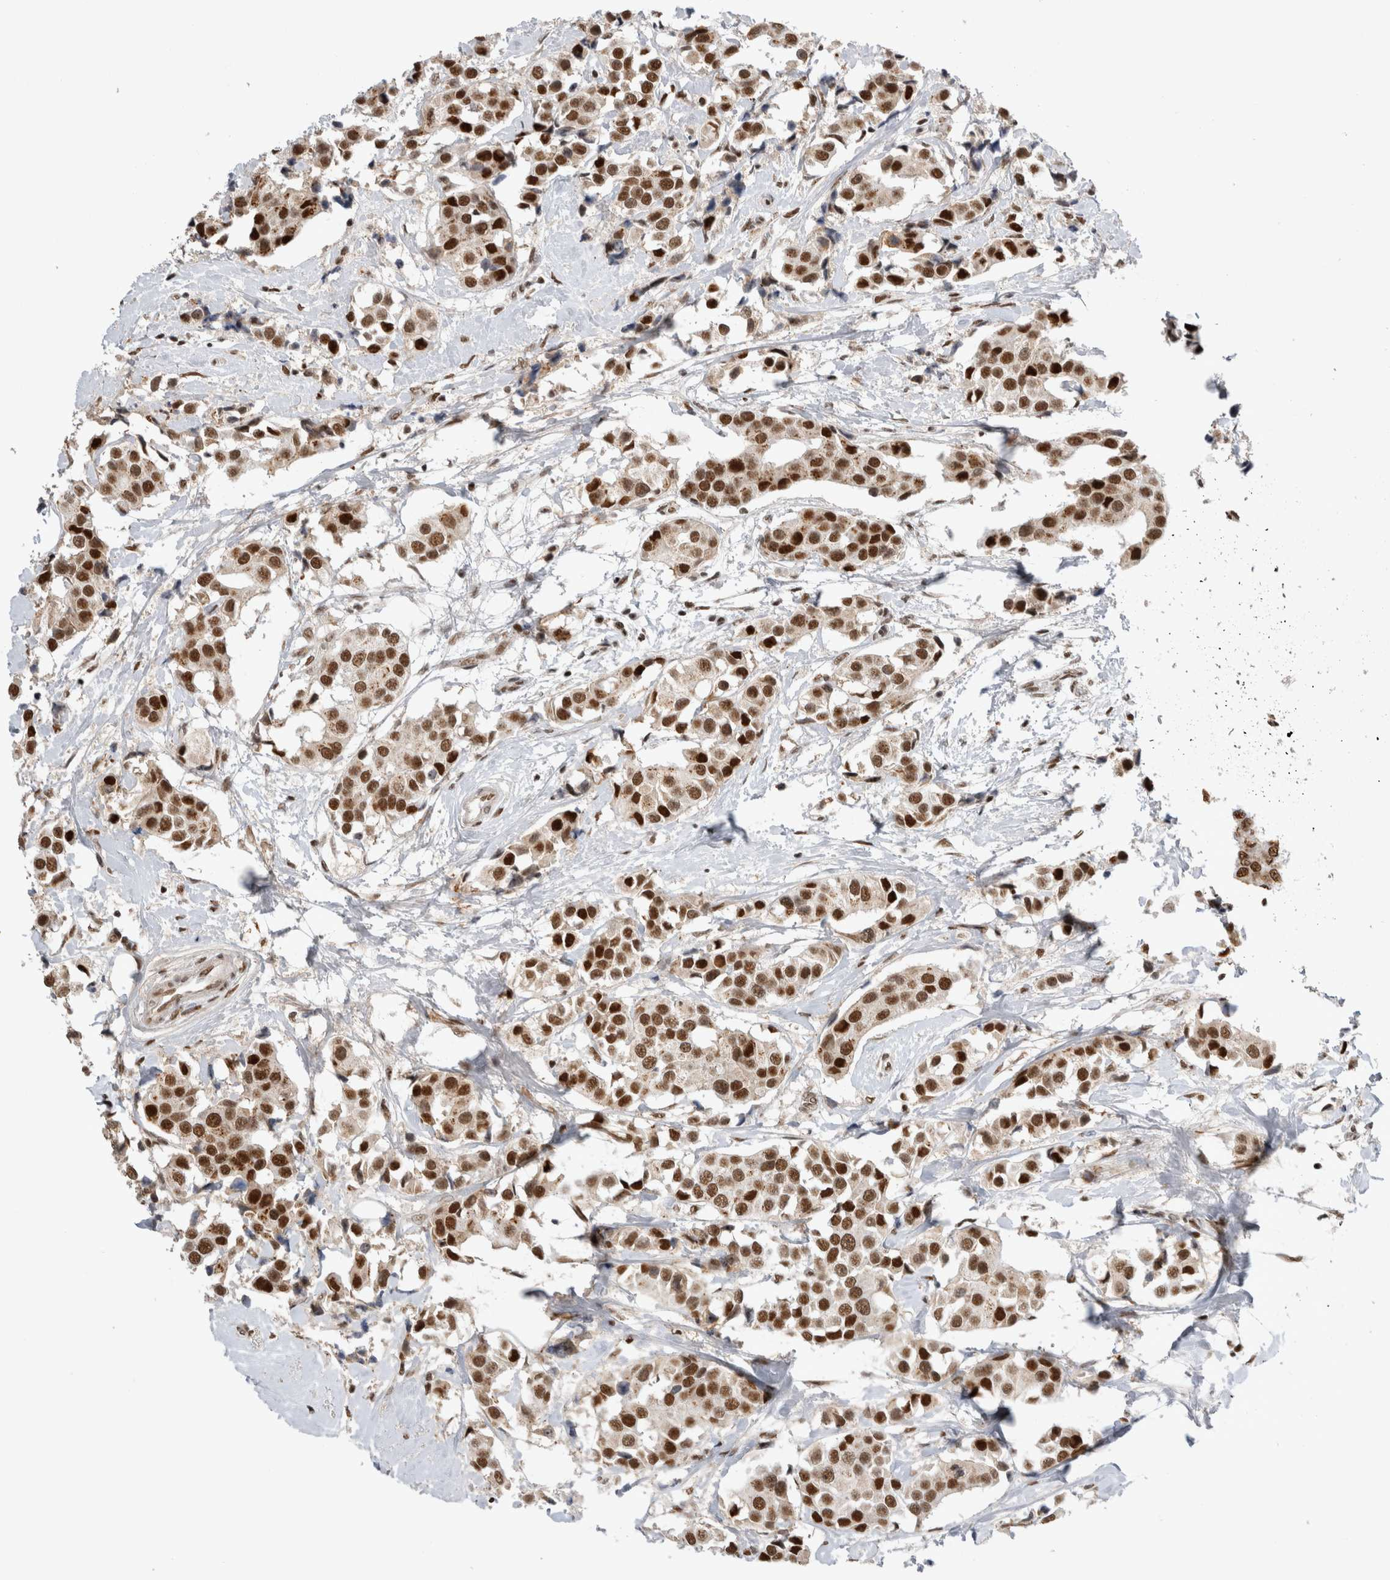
{"staining": {"intensity": "strong", "quantity": ">75%", "location": "nuclear"}, "tissue": "breast cancer", "cell_type": "Tumor cells", "image_type": "cancer", "snomed": [{"axis": "morphology", "description": "Normal tissue, NOS"}, {"axis": "morphology", "description": "Duct carcinoma"}, {"axis": "topography", "description": "Breast"}], "caption": "This image shows immunohistochemistry staining of intraductal carcinoma (breast), with high strong nuclear expression in approximately >75% of tumor cells.", "gene": "EYA2", "patient": {"sex": "female", "age": 39}}